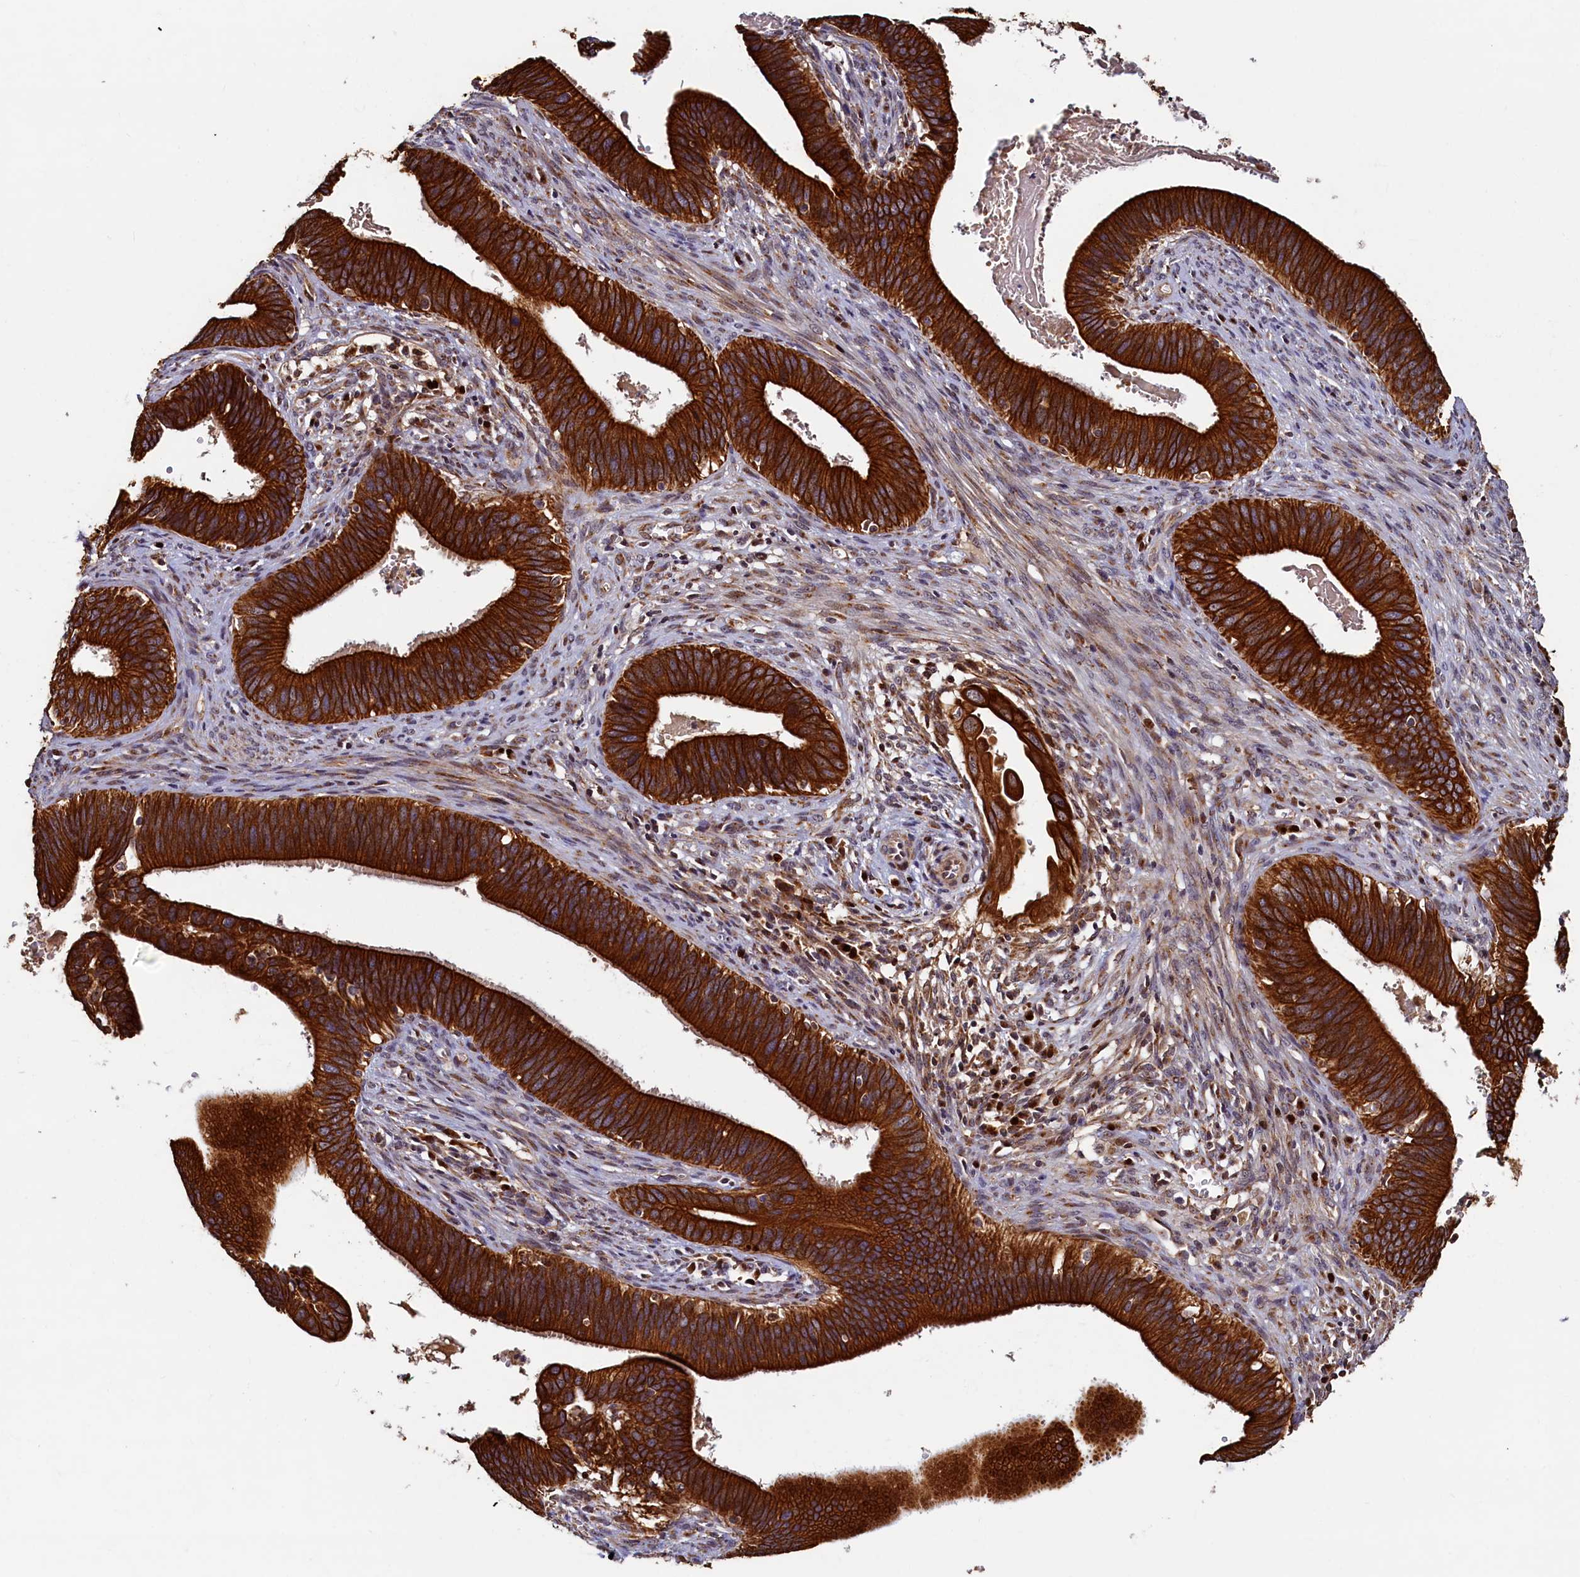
{"staining": {"intensity": "strong", "quantity": ">75%", "location": "cytoplasmic/membranous"}, "tissue": "cervical cancer", "cell_type": "Tumor cells", "image_type": "cancer", "snomed": [{"axis": "morphology", "description": "Adenocarcinoma, NOS"}, {"axis": "topography", "description": "Cervix"}], "caption": "Immunohistochemistry staining of adenocarcinoma (cervical), which reveals high levels of strong cytoplasmic/membranous expression in approximately >75% of tumor cells indicating strong cytoplasmic/membranous protein positivity. The staining was performed using DAB (brown) for protein detection and nuclei were counterstained in hematoxylin (blue).", "gene": "NCKAP5L", "patient": {"sex": "female", "age": 42}}